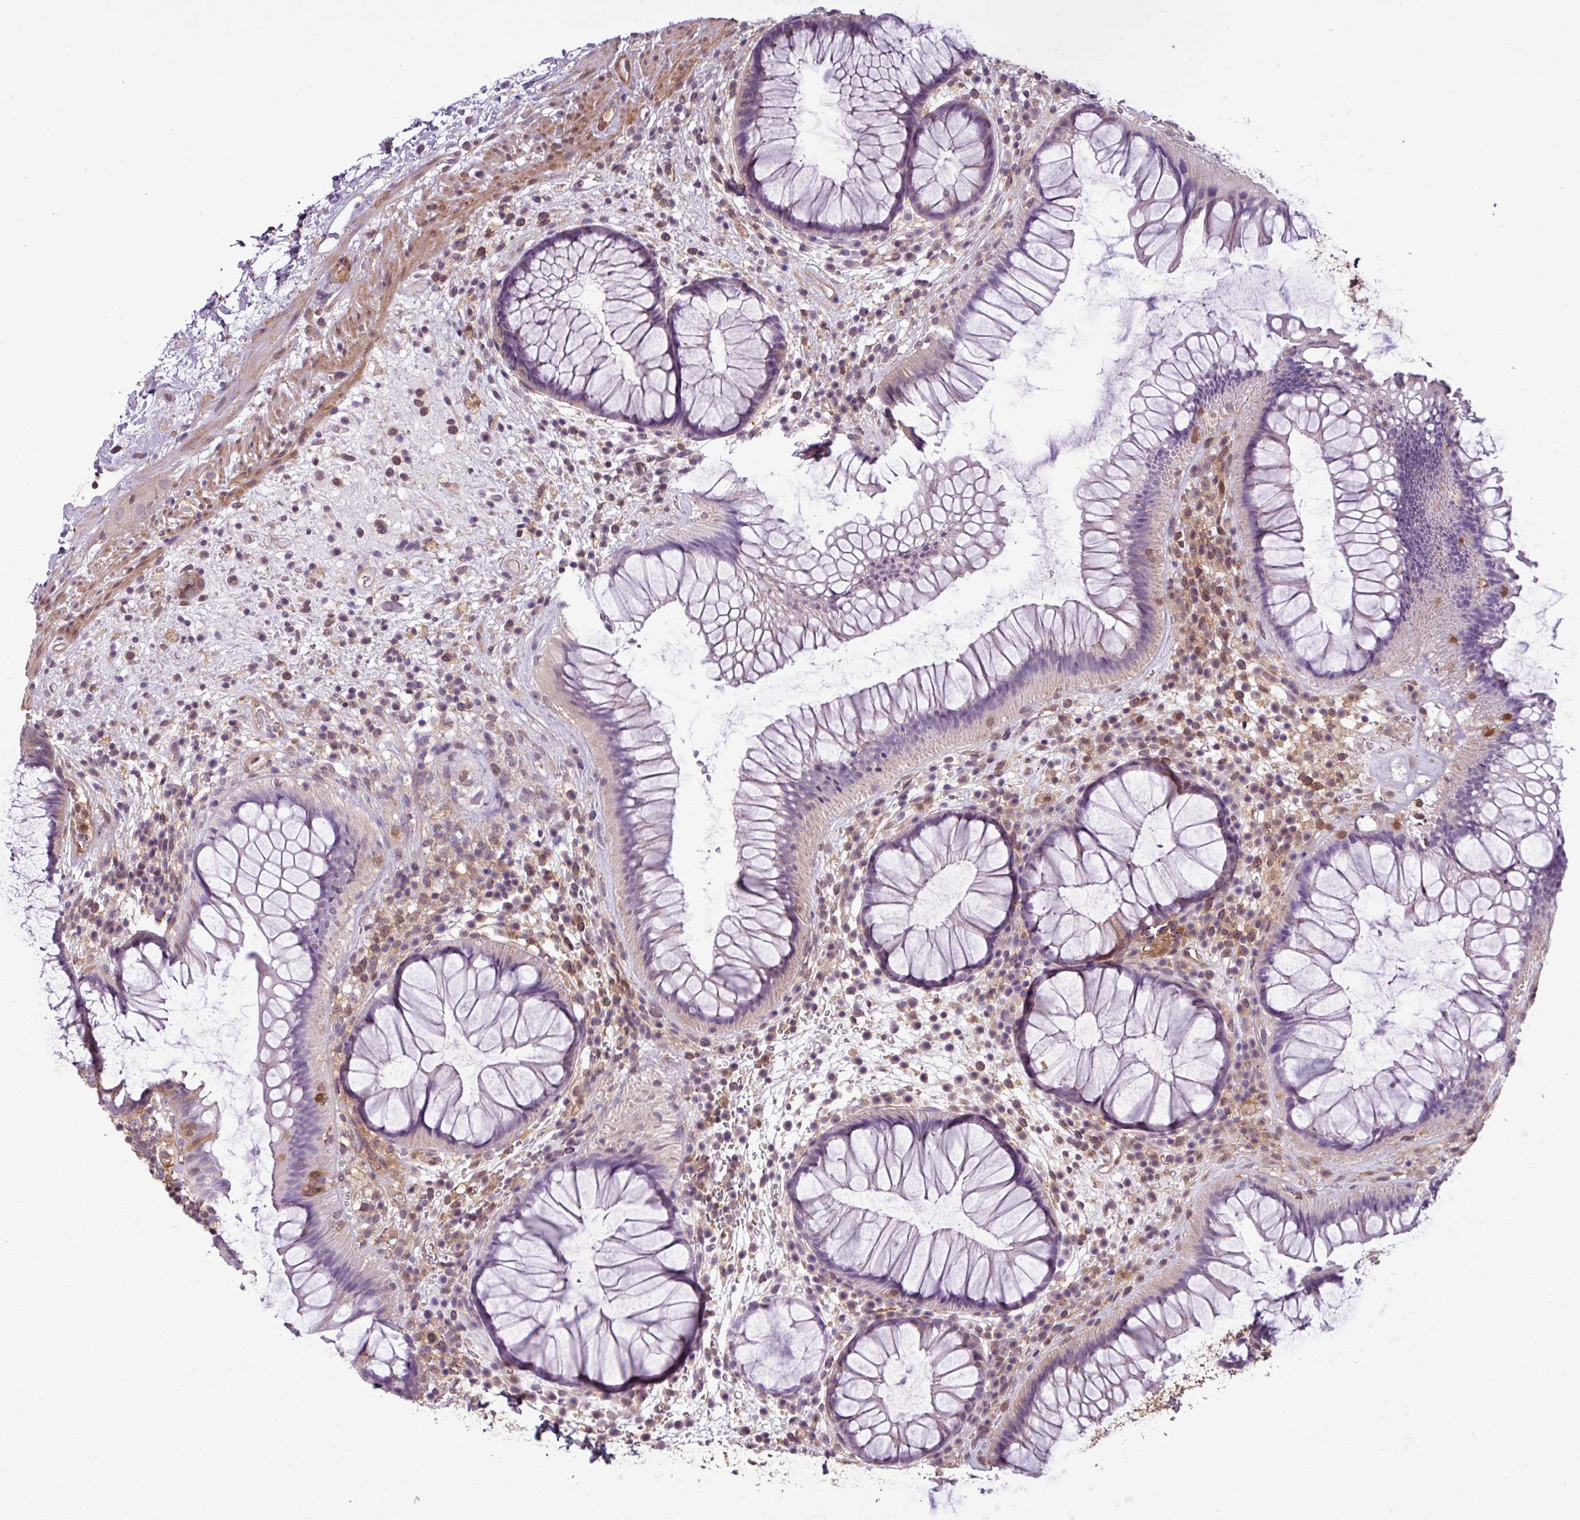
{"staining": {"intensity": "negative", "quantity": "none", "location": "none"}, "tissue": "rectum", "cell_type": "Glandular cells", "image_type": "normal", "snomed": [{"axis": "morphology", "description": "Normal tissue, NOS"}, {"axis": "topography", "description": "Rectum"}], "caption": "Photomicrograph shows no significant protein staining in glandular cells of benign rectum. The staining is performed using DAB (3,3'-diaminobenzidine) brown chromogen with nuclei counter-stained in using hematoxylin.", "gene": "SH3BGRL", "patient": {"sex": "male", "age": 51}}